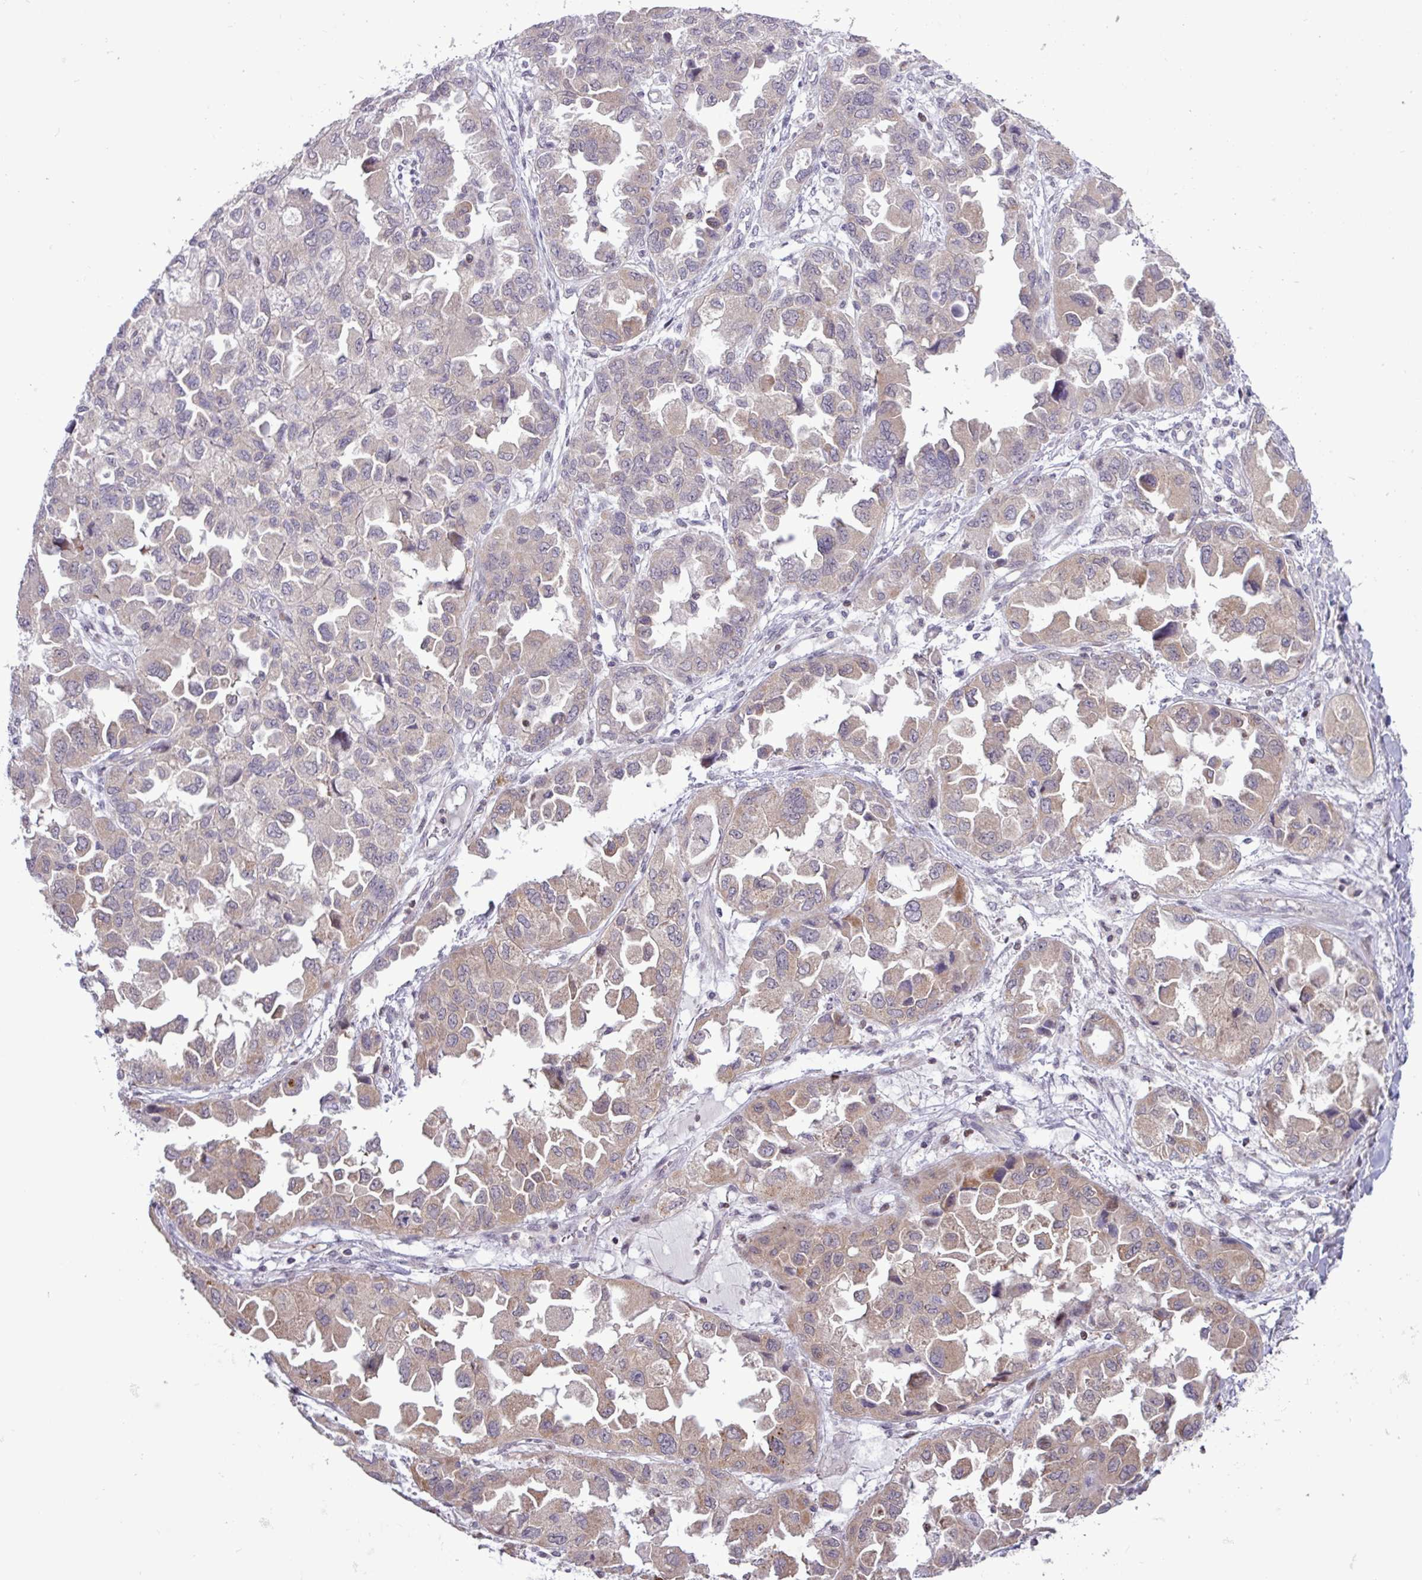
{"staining": {"intensity": "moderate", "quantity": "25%-75%", "location": "cytoplasmic/membranous"}, "tissue": "ovarian cancer", "cell_type": "Tumor cells", "image_type": "cancer", "snomed": [{"axis": "morphology", "description": "Cystadenocarcinoma, serous, NOS"}, {"axis": "topography", "description": "Ovary"}], "caption": "A photomicrograph showing moderate cytoplasmic/membranous staining in about 25%-75% of tumor cells in serous cystadenocarcinoma (ovarian), as visualized by brown immunohistochemical staining.", "gene": "RTL3", "patient": {"sex": "female", "age": 84}}